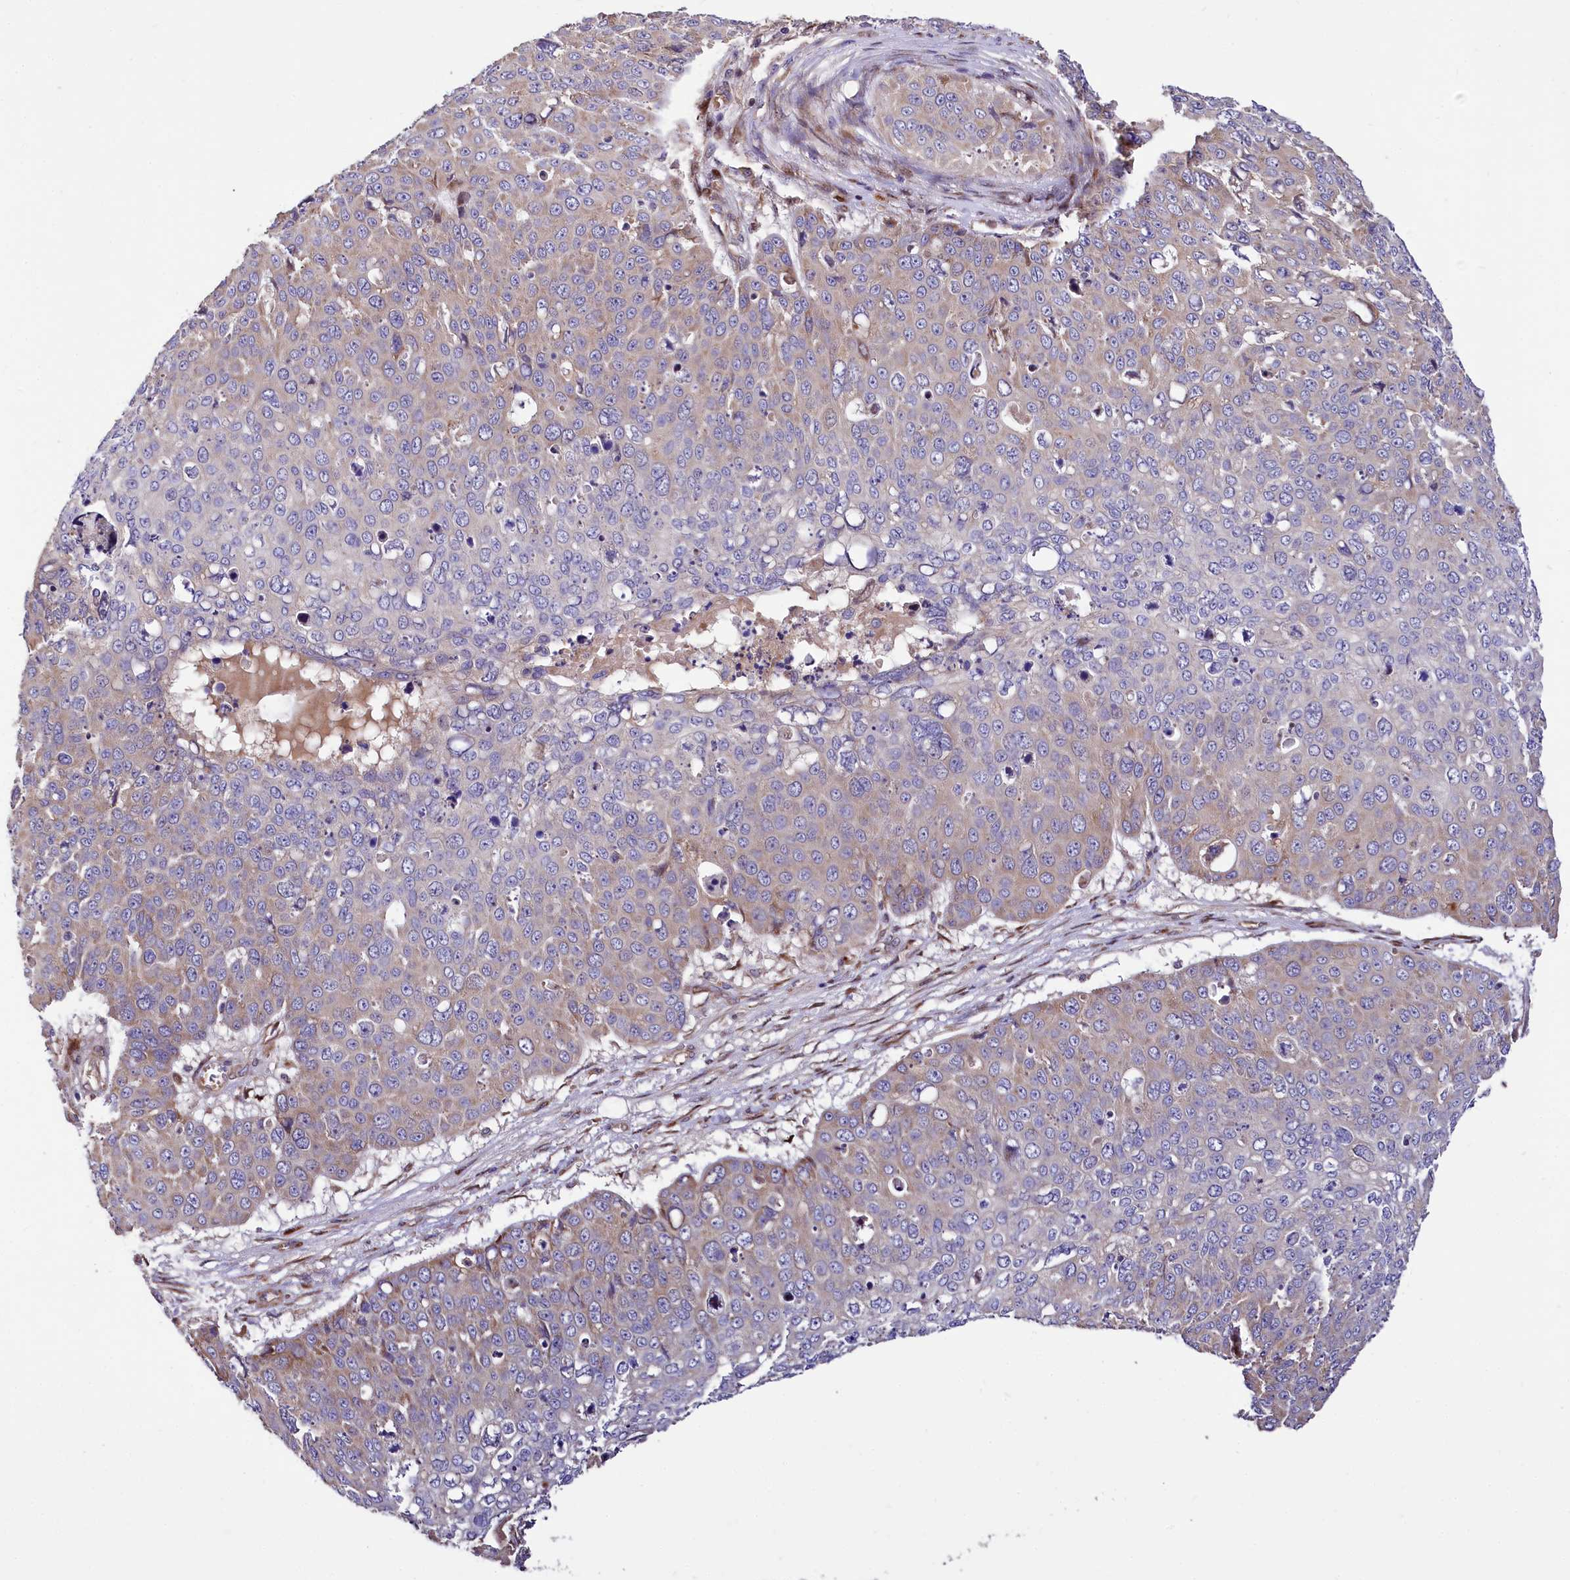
{"staining": {"intensity": "weak", "quantity": "<25%", "location": "cytoplasmic/membranous"}, "tissue": "skin cancer", "cell_type": "Tumor cells", "image_type": "cancer", "snomed": [{"axis": "morphology", "description": "Squamous cell carcinoma, NOS"}, {"axis": "topography", "description": "Skin"}], "caption": "IHC of skin cancer (squamous cell carcinoma) exhibits no positivity in tumor cells.", "gene": "PDZRN3", "patient": {"sex": "male", "age": 71}}